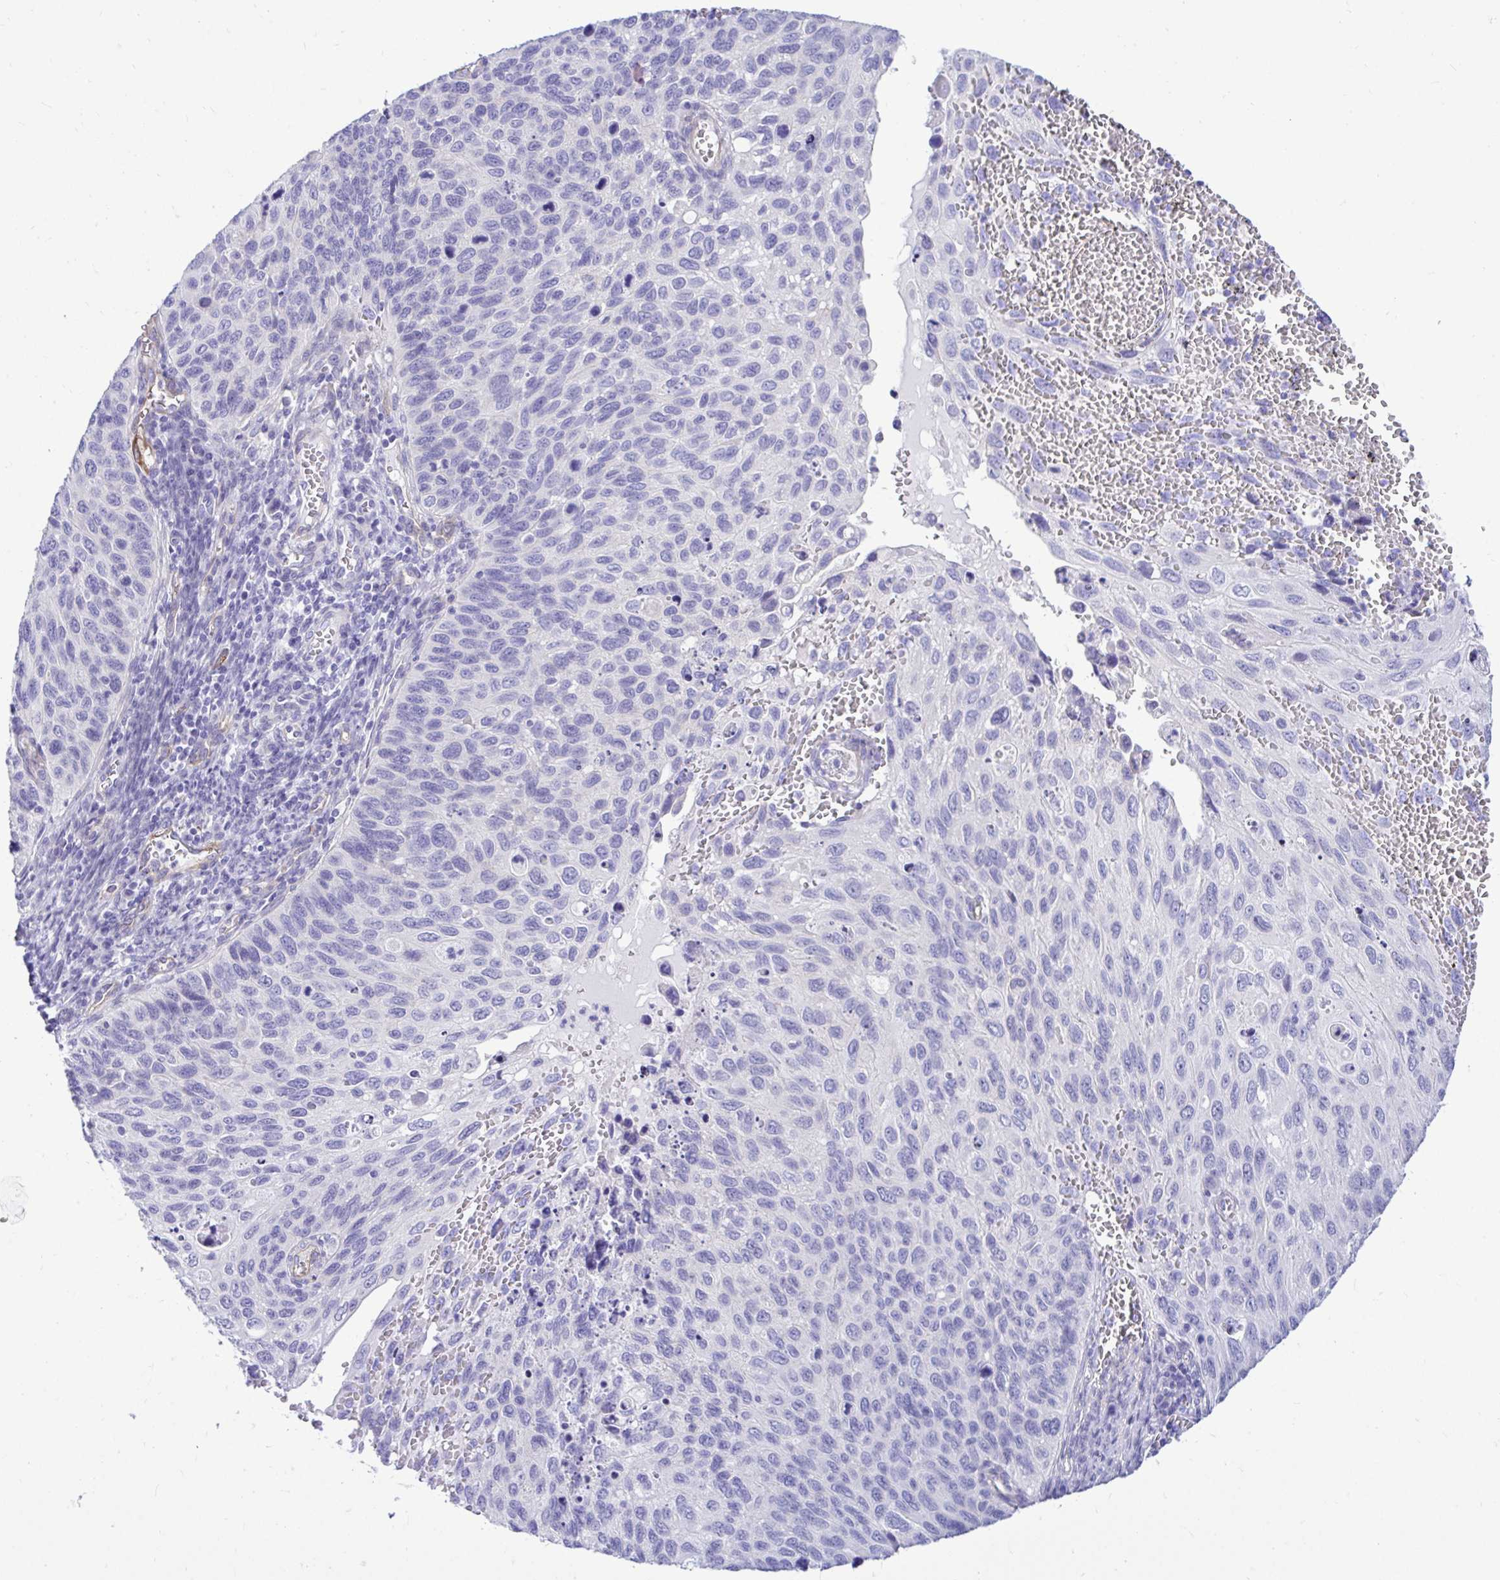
{"staining": {"intensity": "negative", "quantity": "none", "location": "none"}, "tissue": "cervical cancer", "cell_type": "Tumor cells", "image_type": "cancer", "snomed": [{"axis": "morphology", "description": "Squamous cell carcinoma, NOS"}, {"axis": "topography", "description": "Cervix"}], "caption": "An image of squamous cell carcinoma (cervical) stained for a protein shows no brown staining in tumor cells. (Brightfield microscopy of DAB immunohistochemistry at high magnification).", "gene": "ABCG2", "patient": {"sex": "female", "age": 70}}